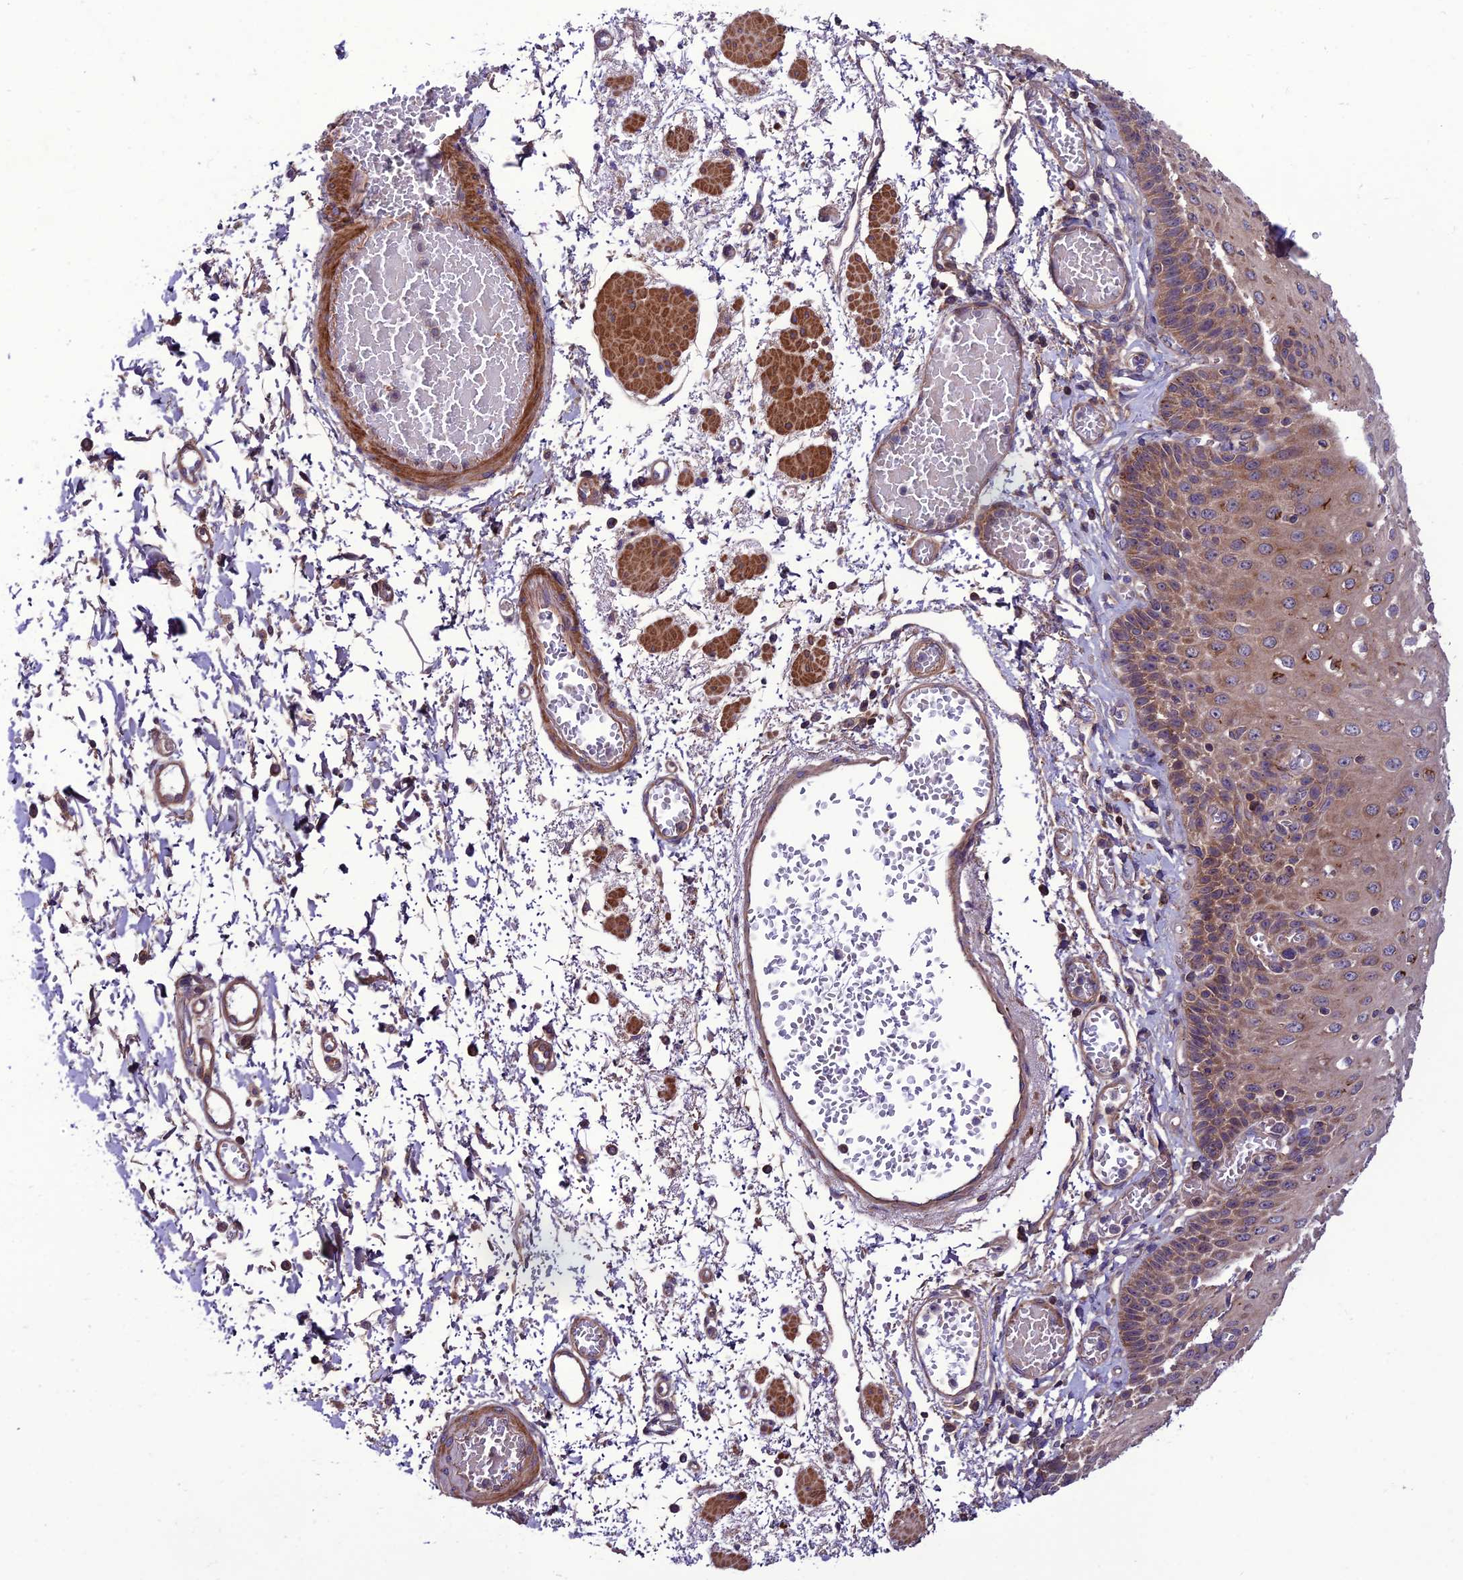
{"staining": {"intensity": "moderate", "quantity": "25%-75%", "location": "cytoplasmic/membranous"}, "tissue": "esophagus", "cell_type": "Squamous epithelial cells", "image_type": "normal", "snomed": [{"axis": "morphology", "description": "Normal tissue, NOS"}, {"axis": "topography", "description": "Esophagus"}], "caption": "High-power microscopy captured an IHC micrograph of normal esophagus, revealing moderate cytoplasmic/membranous expression in about 25%-75% of squamous epithelial cells. (DAB (3,3'-diaminobenzidine) IHC, brown staining for protein, blue staining for nuclei).", "gene": "PPIL3", "patient": {"sex": "male", "age": 81}}